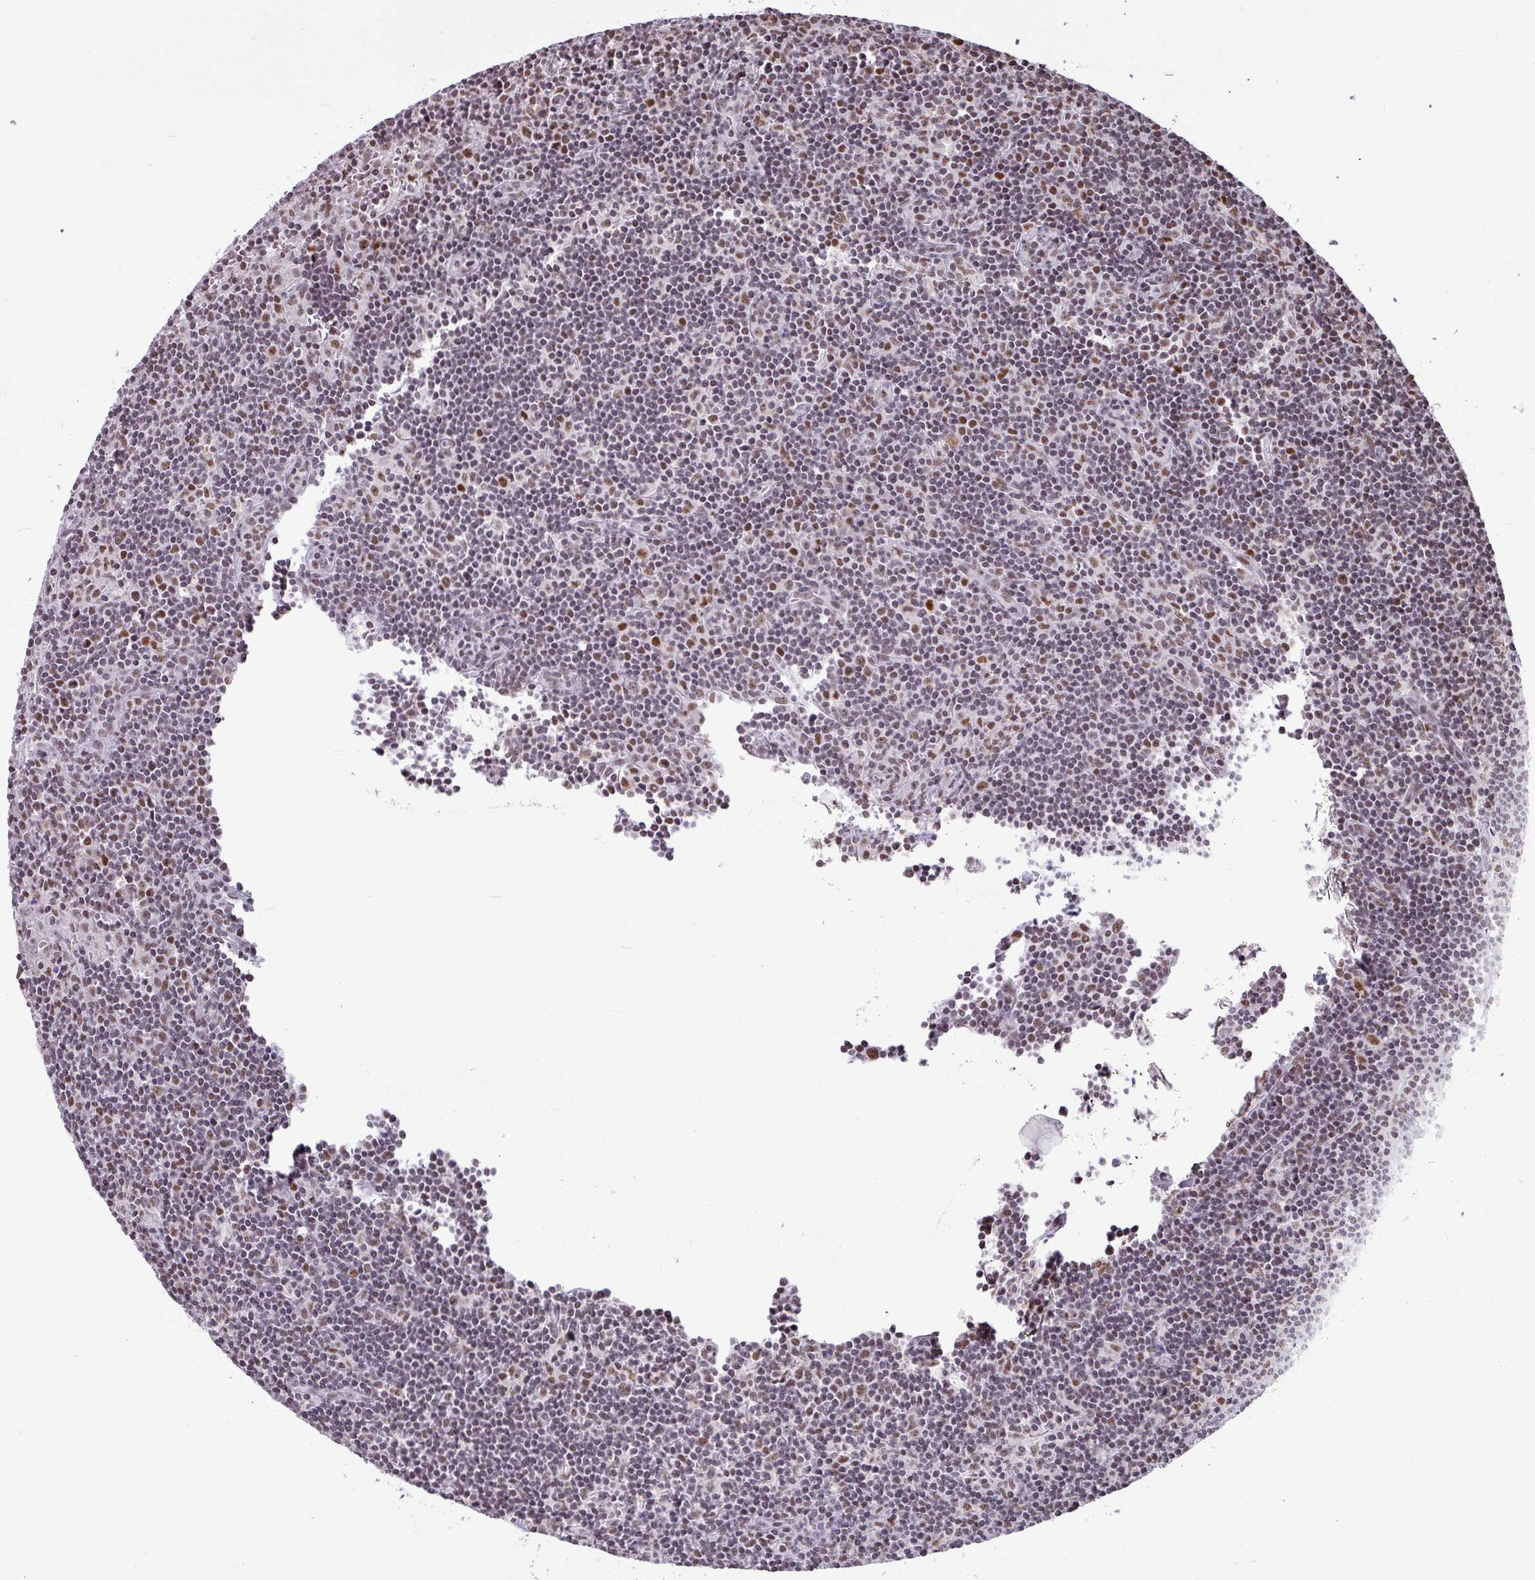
{"staining": {"intensity": "moderate", "quantity": ">75%", "location": "nuclear"}, "tissue": "lymph node", "cell_type": "Germinal center cells", "image_type": "normal", "snomed": [{"axis": "morphology", "description": "Normal tissue, NOS"}, {"axis": "topography", "description": "Lymph node"}], "caption": "Lymph node stained with DAB (3,3'-diaminobenzidine) immunohistochemistry (IHC) reveals medium levels of moderate nuclear staining in about >75% of germinal center cells. Nuclei are stained in blue.", "gene": "TDG", "patient": {"sex": "female", "age": 29}}